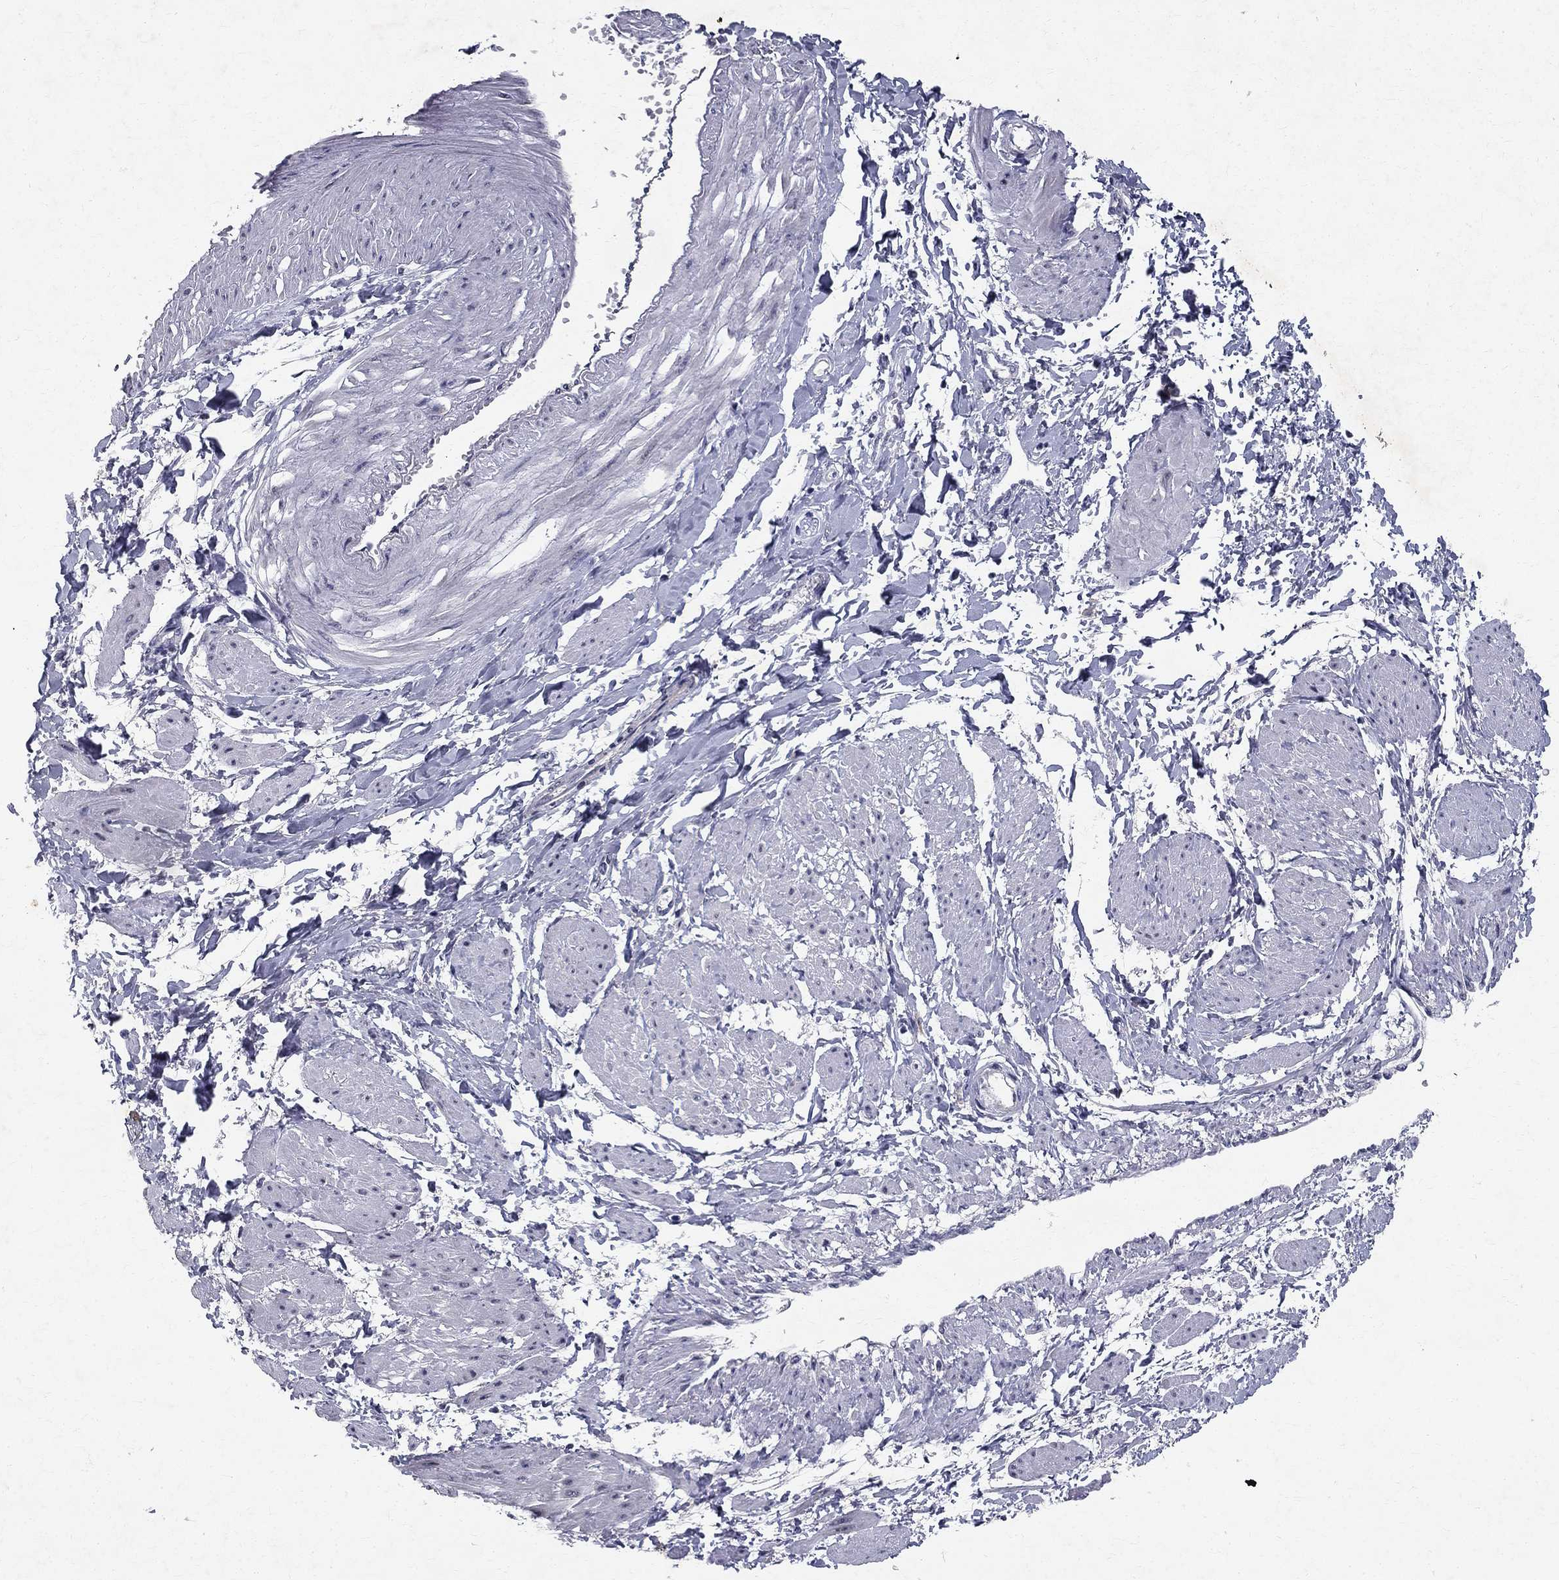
{"staining": {"intensity": "negative", "quantity": "none", "location": "none"}, "tissue": "smooth muscle", "cell_type": "Smooth muscle cells", "image_type": "normal", "snomed": [{"axis": "morphology", "description": "Normal tissue, NOS"}, {"axis": "topography", "description": "Smooth muscle"}, {"axis": "topography", "description": "Uterus"}], "caption": "The histopathology image exhibits no staining of smooth muscle cells in benign smooth muscle. (Stains: DAB (3,3'-diaminobenzidine) IHC with hematoxylin counter stain, Microscopy: brightfield microscopy at high magnification).", "gene": "RBFOX1", "patient": {"sex": "female", "age": 39}}